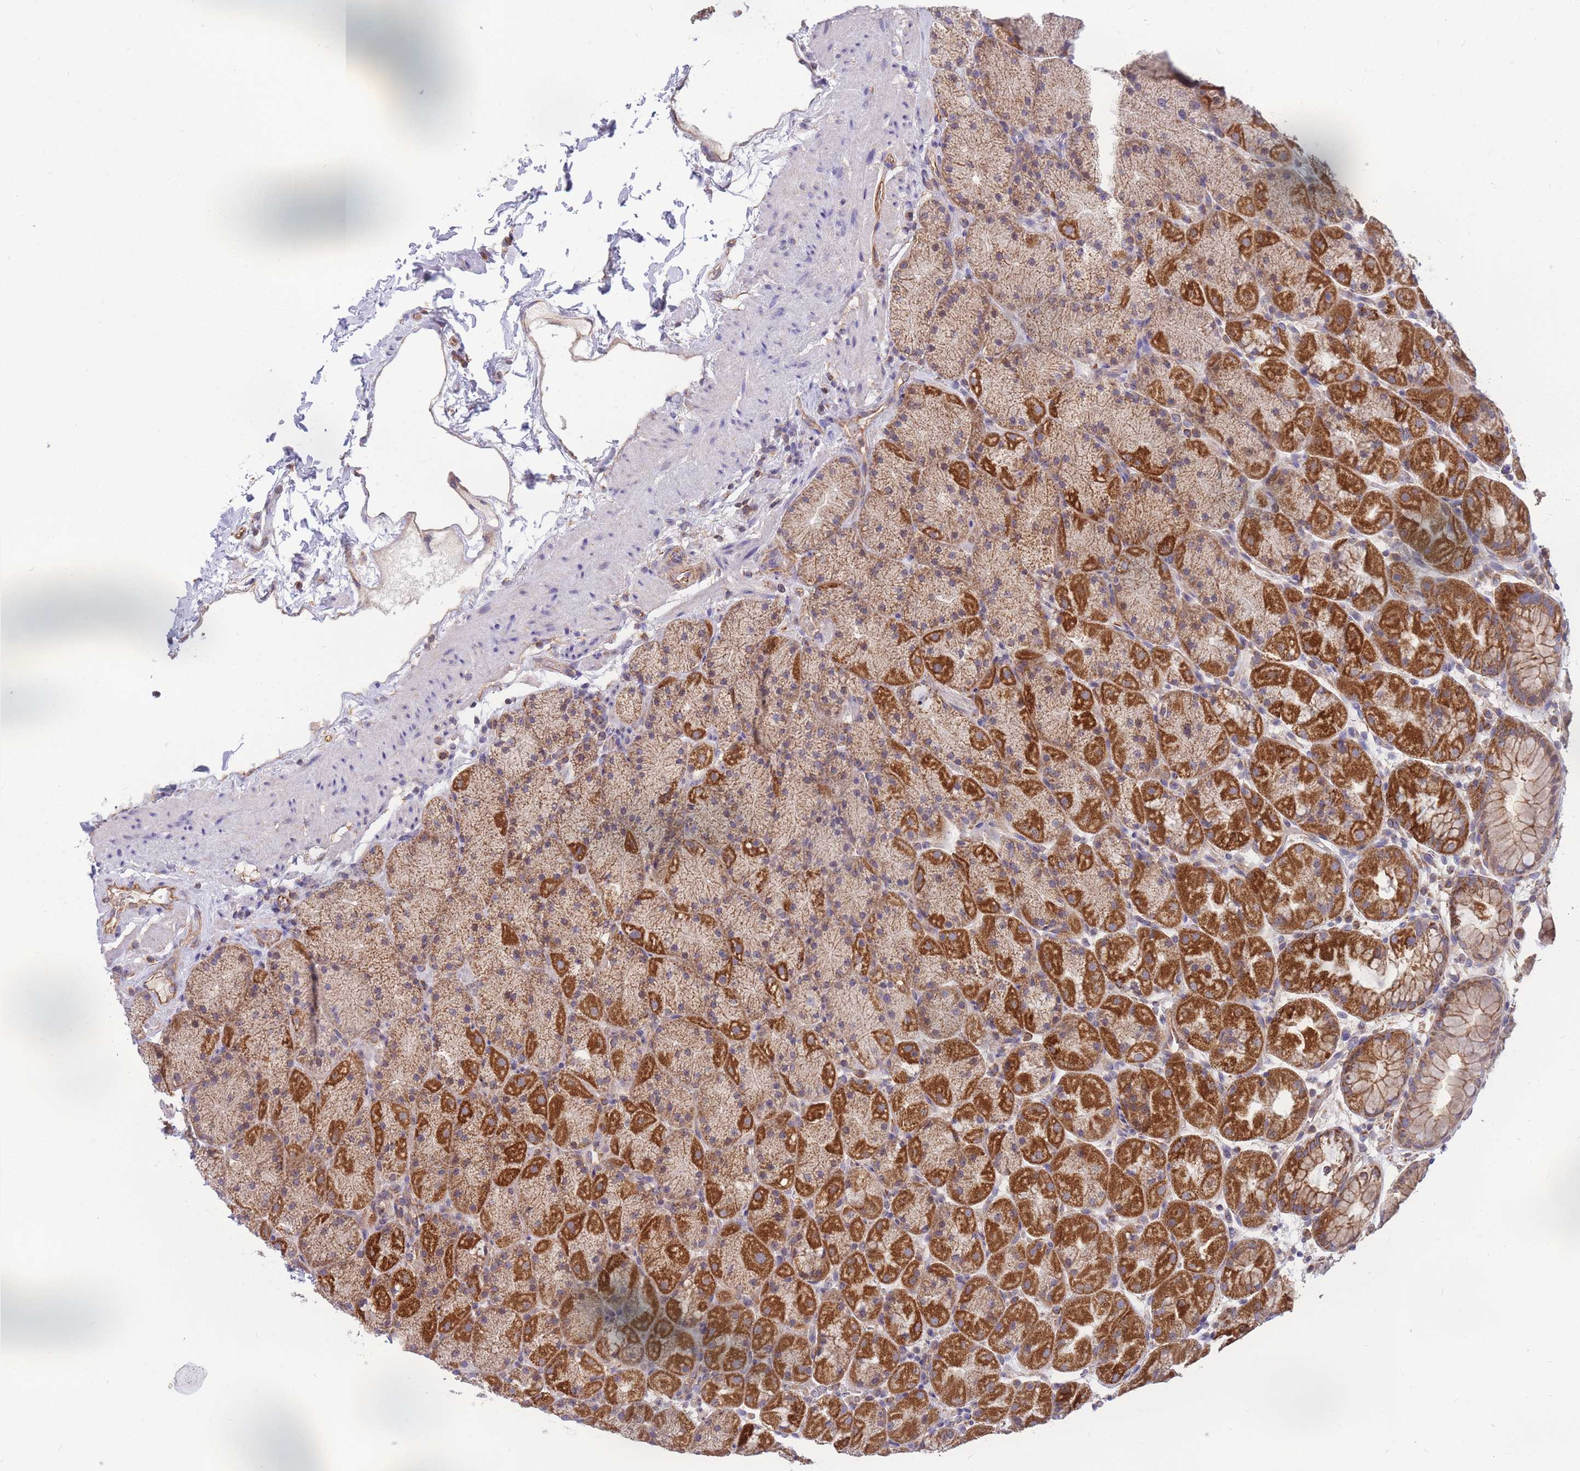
{"staining": {"intensity": "strong", "quantity": "25%-75%", "location": "cytoplasmic/membranous"}, "tissue": "stomach", "cell_type": "Glandular cells", "image_type": "normal", "snomed": [{"axis": "morphology", "description": "Normal tissue, NOS"}, {"axis": "topography", "description": "Stomach, upper"}, {"axis": "topography", "description": "Stomach, lower"}], "caption": "Immunohistochemistry photomicrograph of unremarkable human stomach stained for a protein (brown), which displays high levels of strong cytoplasmic/membranous expression in about 25%-75% of glandular cells.", "gene": "MRPS9", "patient": {"sex": "male", "age": 67}}